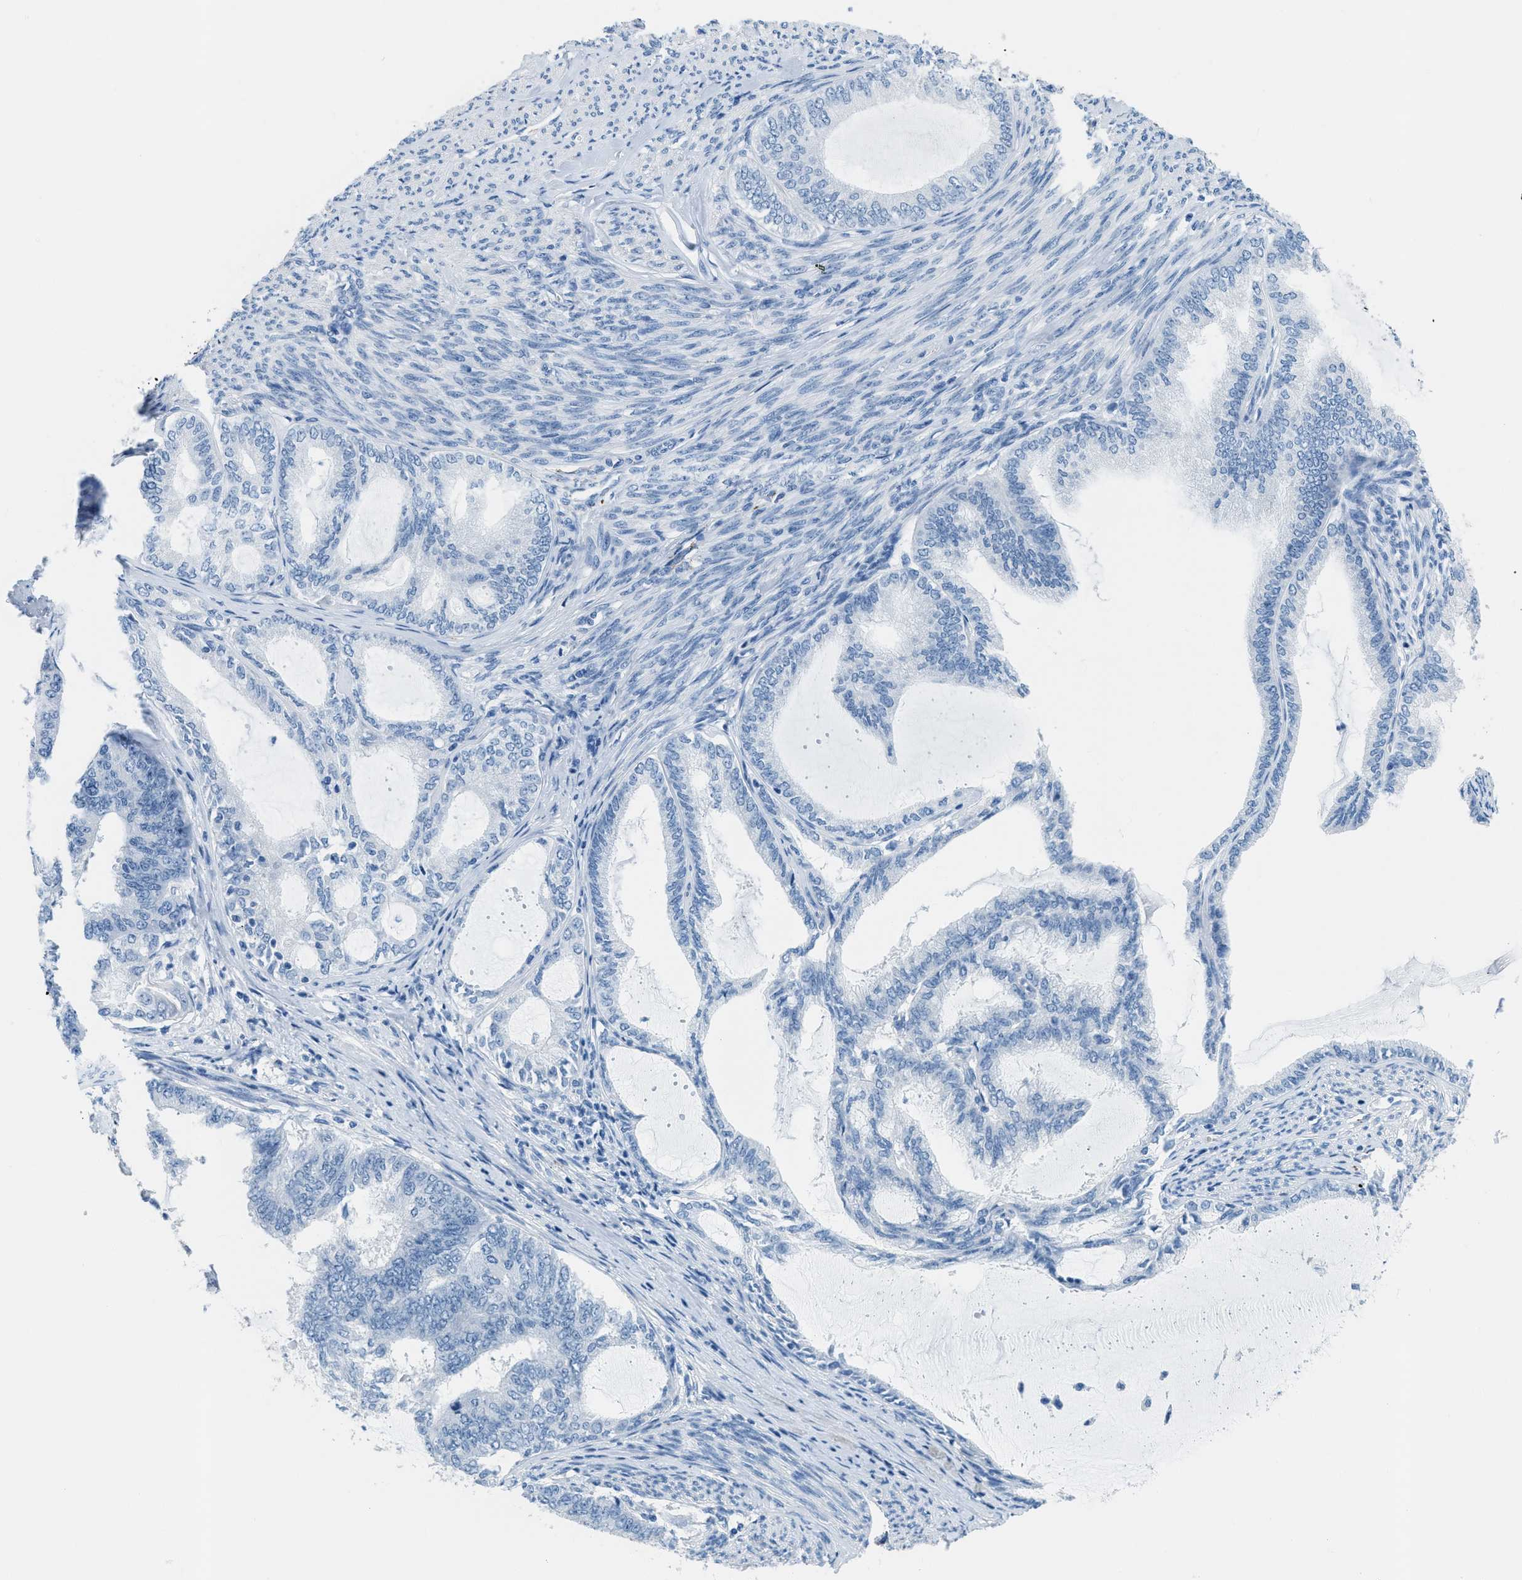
{"staining": {"intensity": "negative", "quantity": "none", "location": "none"}, "tissue": "endometrial cancer", "cell_type": "Tumor cells", "image_type": "cancer", "snomed": [{"axis": "morphology", "description": "Adenocarcinoma, NOS"}, {"axis": "topography", "description": "Endometrium"}], "caption": "A histopathology image of endometrial cancer stained for a protein demonstrates no brown staining in tumor cells. Brightfield microscopy of immunohistochemistry (IHC) stained with DAB (brown) and hematoxylin (blue), captured at high magnification.", "gene": "MGARP", "patient": {"sex": "female", "age": 86}}